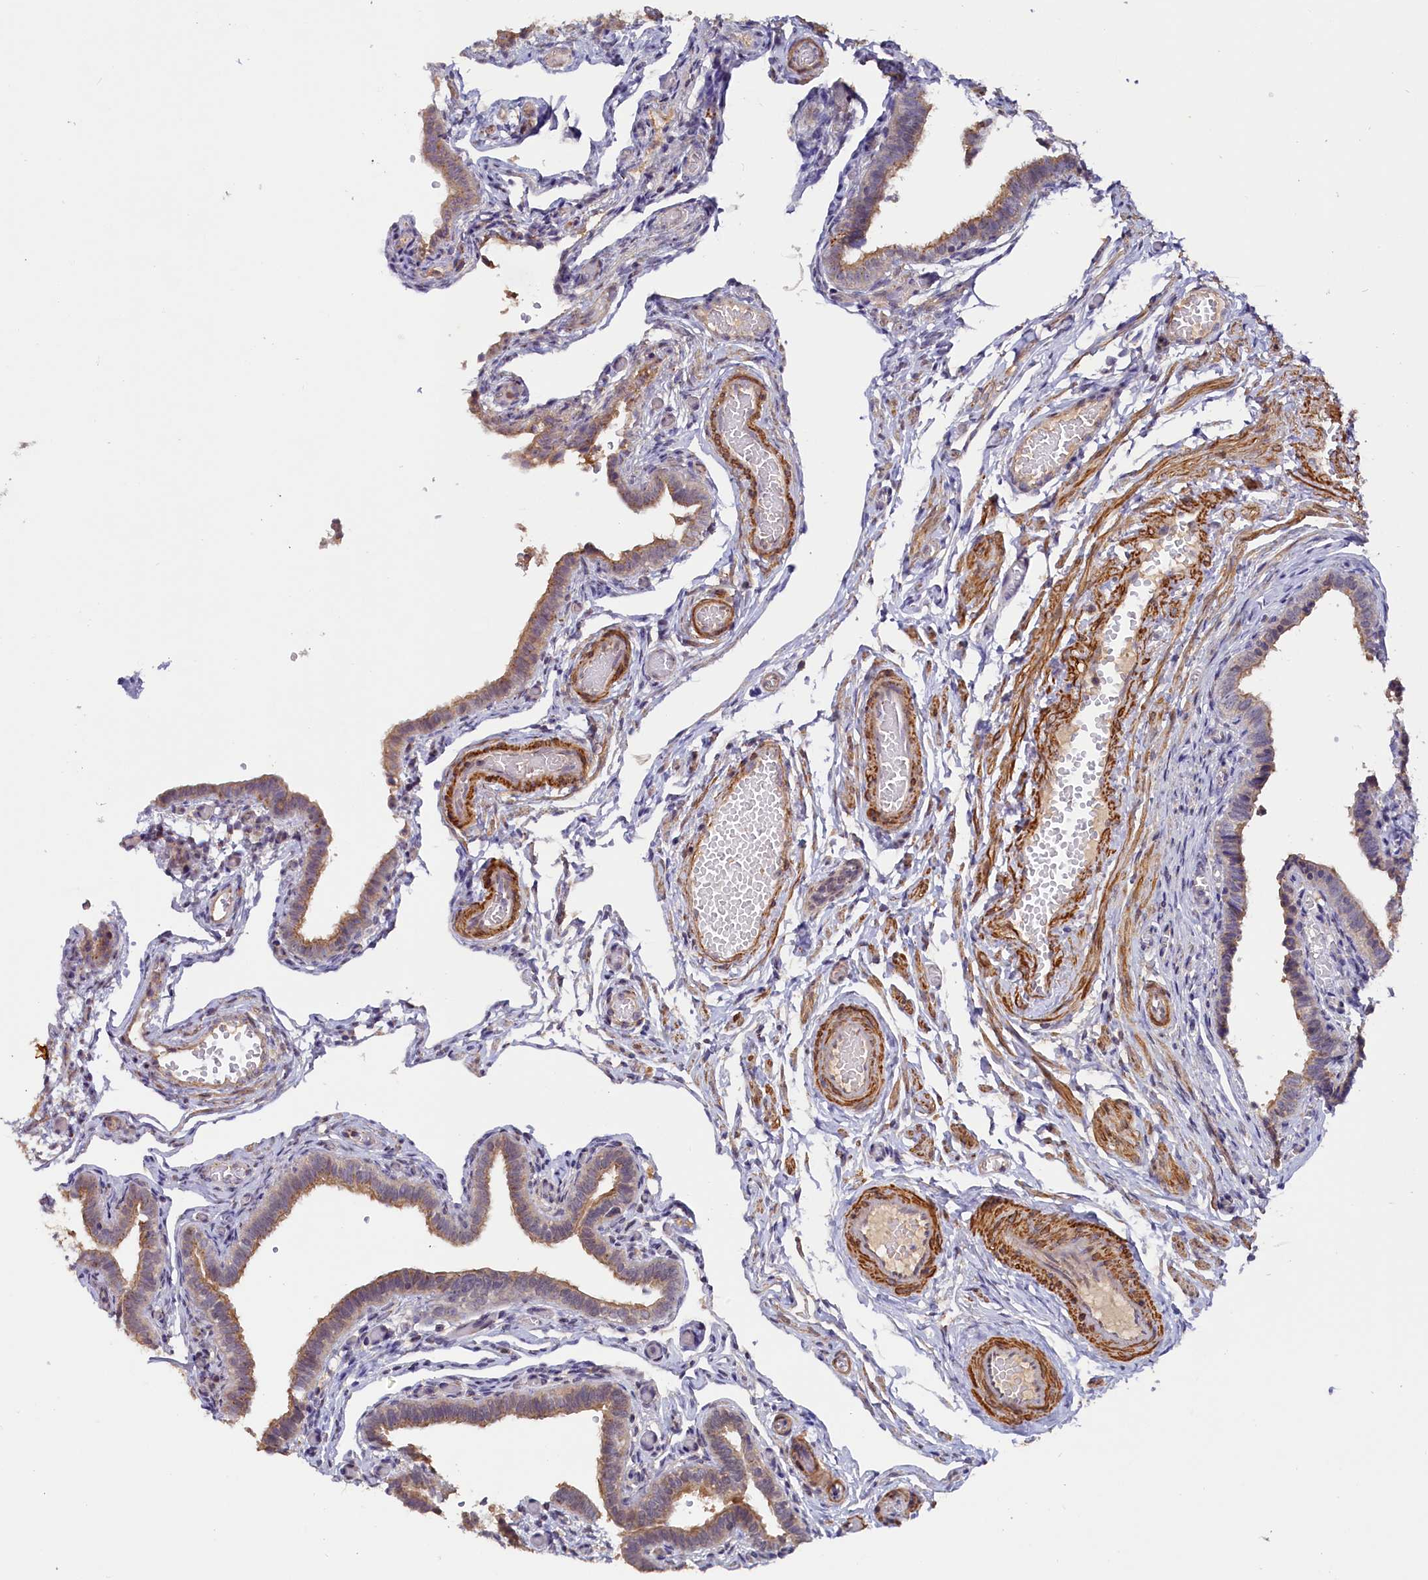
{"staining": {"intensity": "moderate", "quantity": ">75%", "location": "cytoplasmic/membranous"}, "tissue": "fallopian tube", "cell_type": "Glandular cells", "image_type": "normal", "snomed": [{"axis": "morphology", "description": "Normal tissue, NOS"}, {"axis": "topography", "description": "Fallopian tube"}], "caption": "Protein staining of unremarkable fallopian tube reveals moderate cytoplasmic/membranous positivity in approximately >75% of glandular cells. (DAB IHC, brown staining for protein, blue staining for nuclei).", "gene": "TANGO6", "patient": {"sex": "female", "age": 36}}